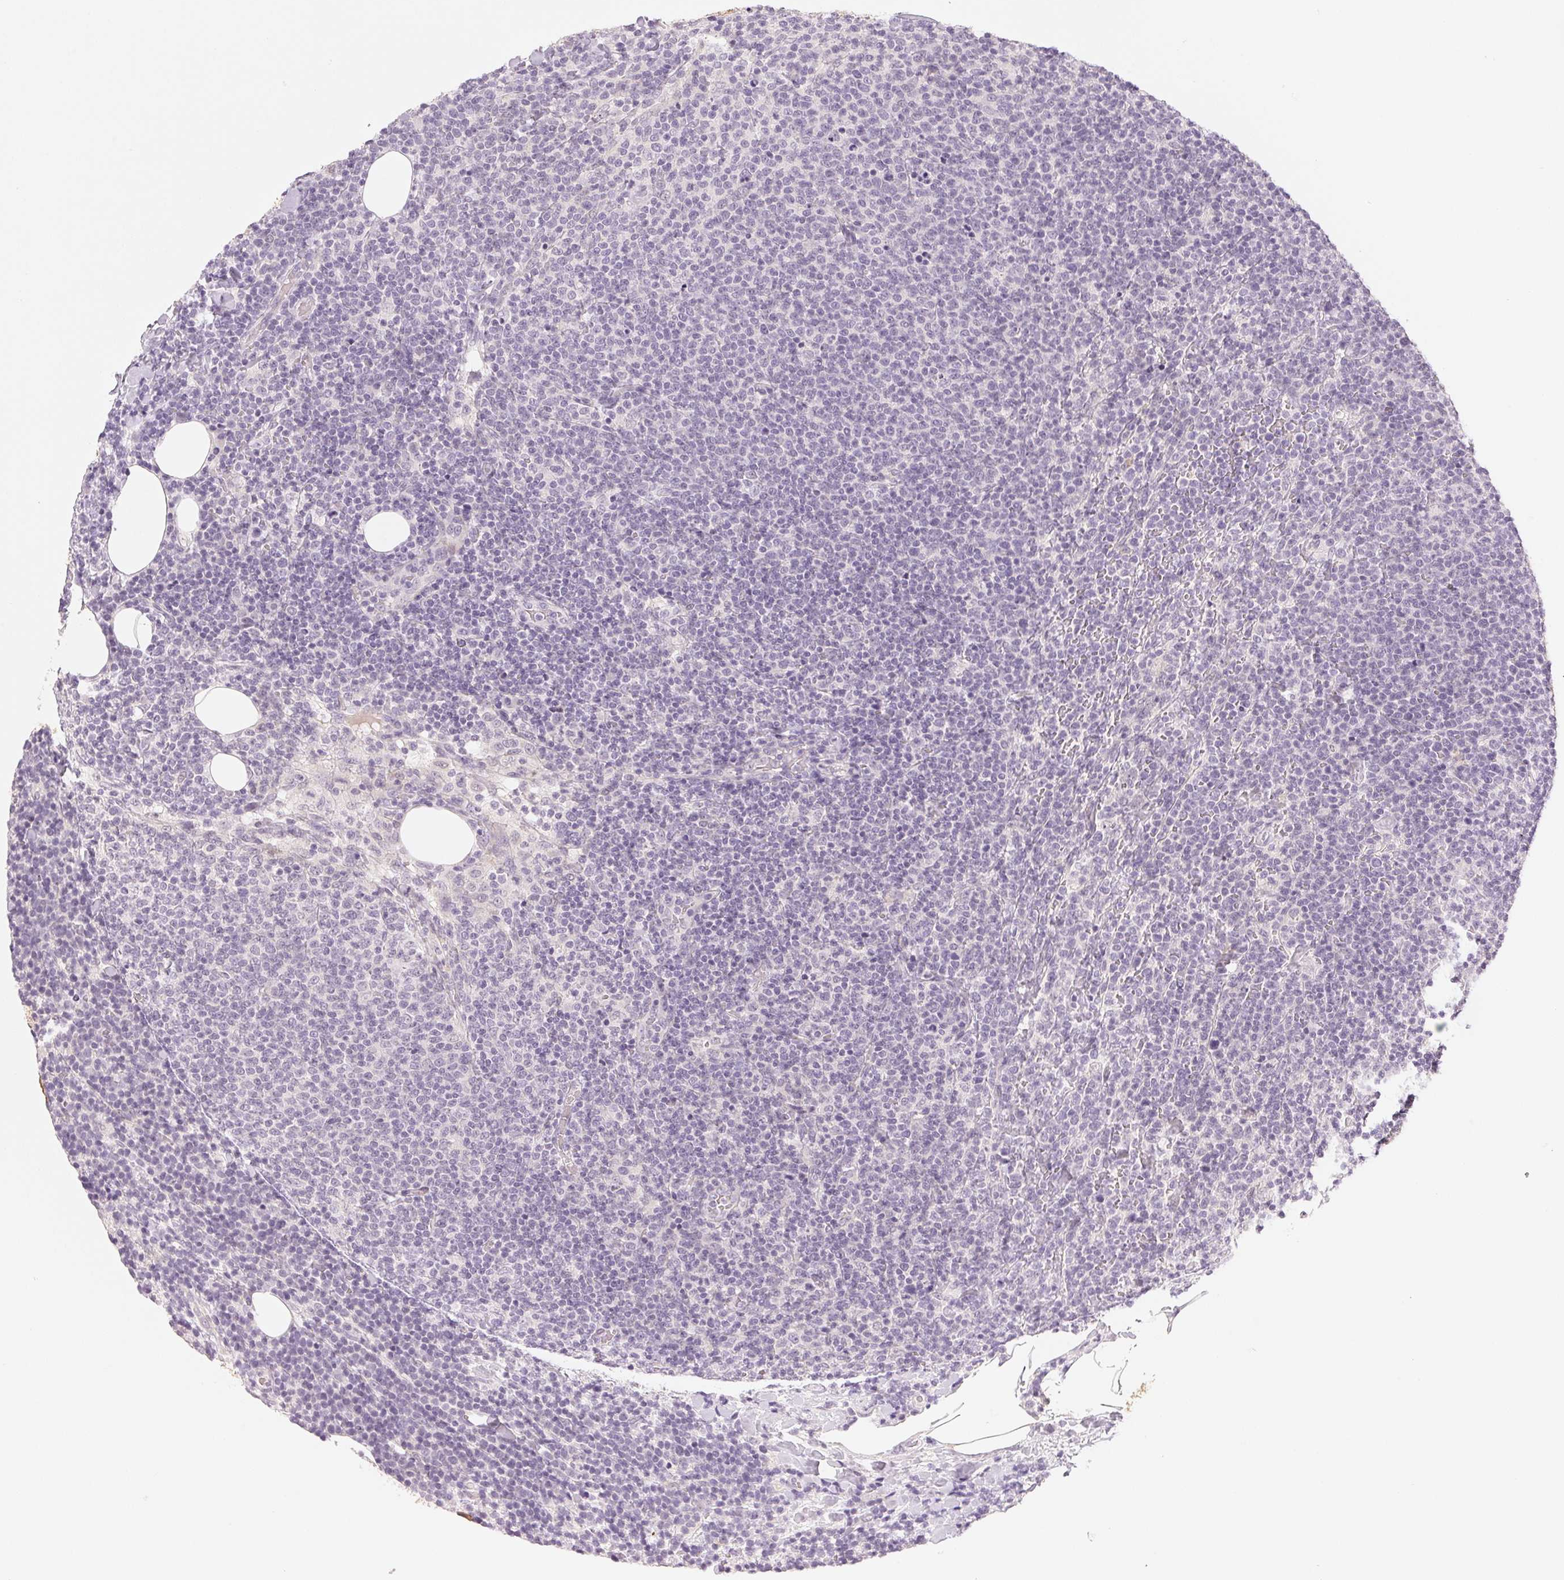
{"staining": {"intensity": "negative", "quantity": "none", "location": "none"}, "tissue": "lymphoma", "cell_type": "Tumor cells", "image_type": "cancer", "snomed": [{"axis": "morphology", "description": "Malignant lymphoma, non-Hodgkin's type, High grade"}, {"axis": "topography", "description": "Lymph node"}], "caption": "A high-resolution histopathology image shows IHC staining of high-grade malignant lymphoma, non-Hodgkin's type, which demonstrates no significant staining in tumor cells.", "gene": "MAP1LC3A", "patient": {"sex": "male", "age": 61}}